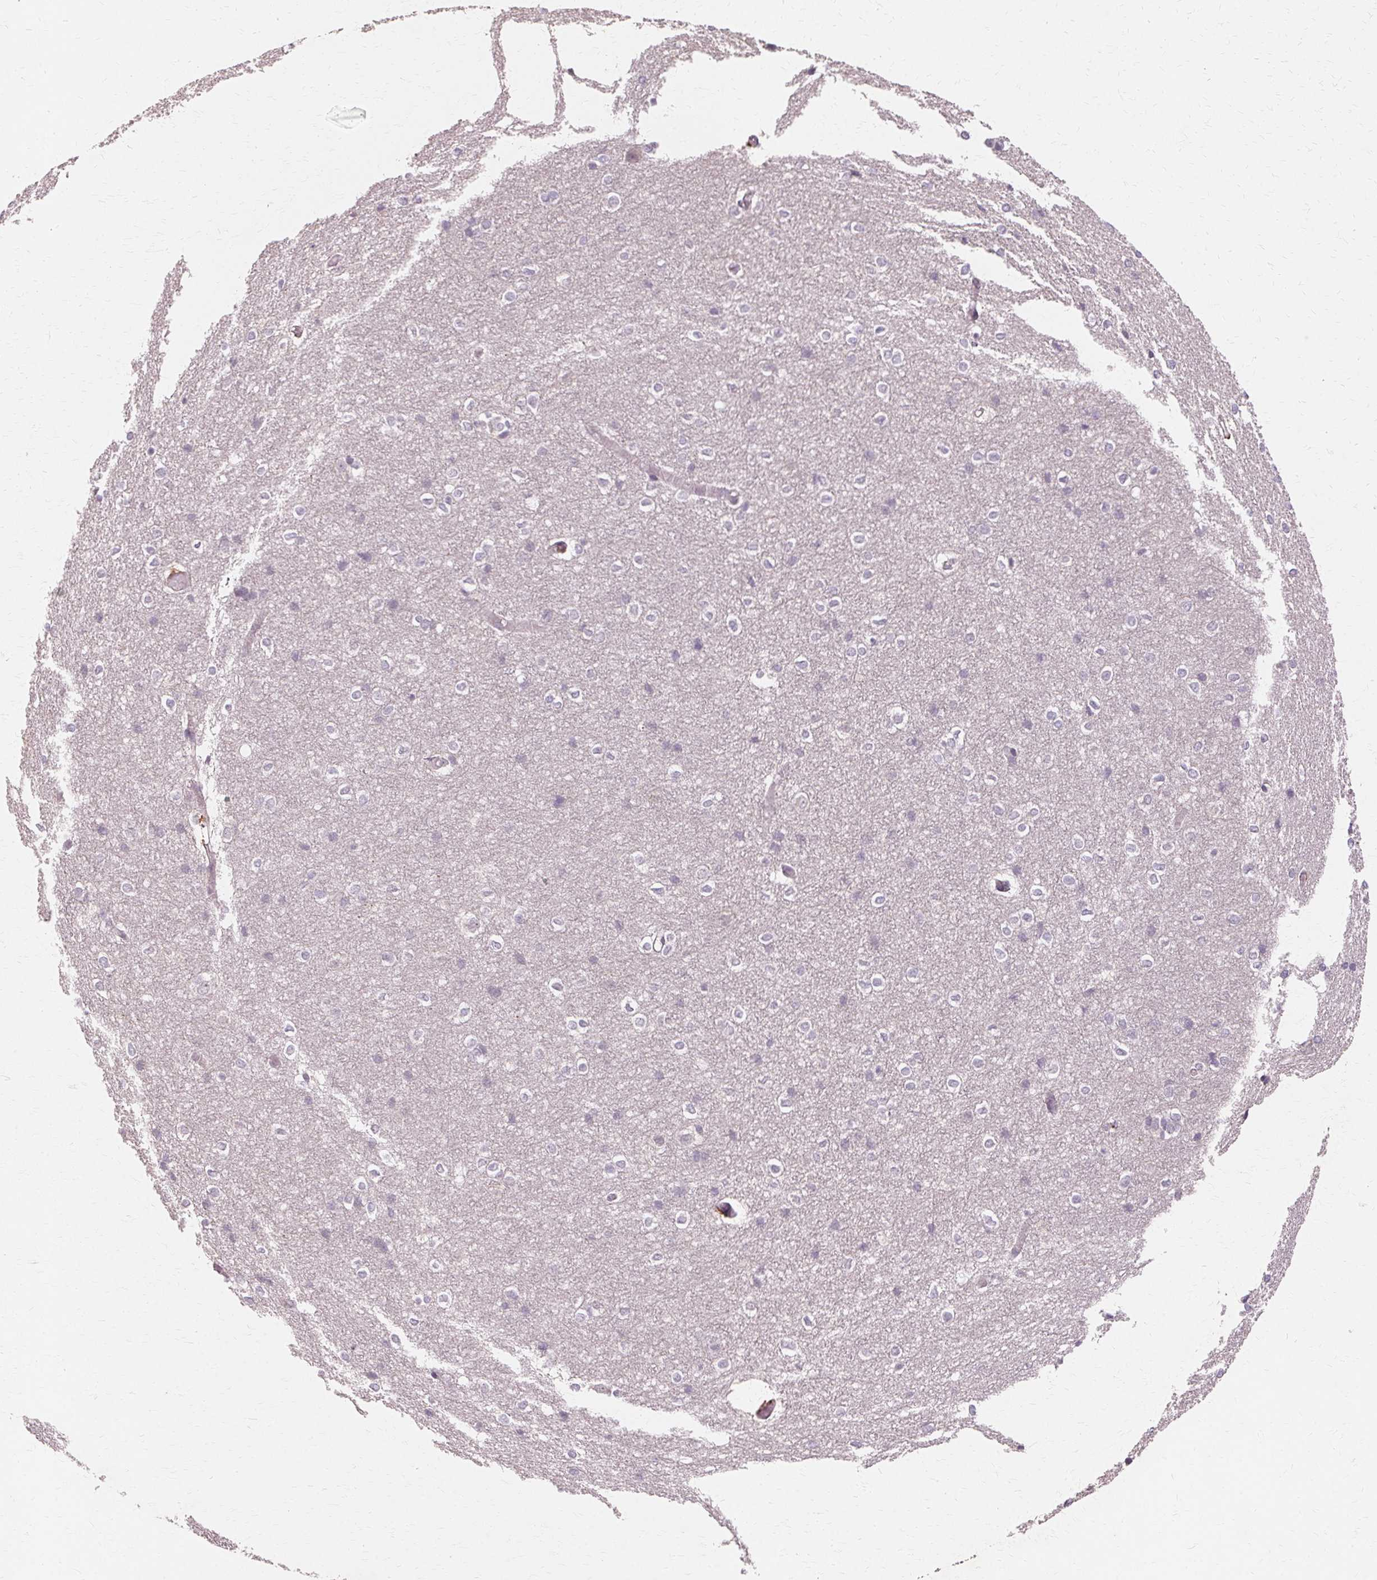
{"staining": {"intensity": "negative", "quantity": "none", "location": "none"}, "tissue": "cerebral cortex", "cell_type": "Endothelial cells", "image_type": "normal", "snomed": [{"axis": "morphology", "description": "Normal tissue, NOS"}, {"axis": "topography", "description": "Cerebral cortex"}], "caption": "This is an IHC photomicrograph of normal cerebral cortex. There is no staining in endothelial cells.", "gene": "IFNGR1", "patient": {"sex": "male", "age": 37}}